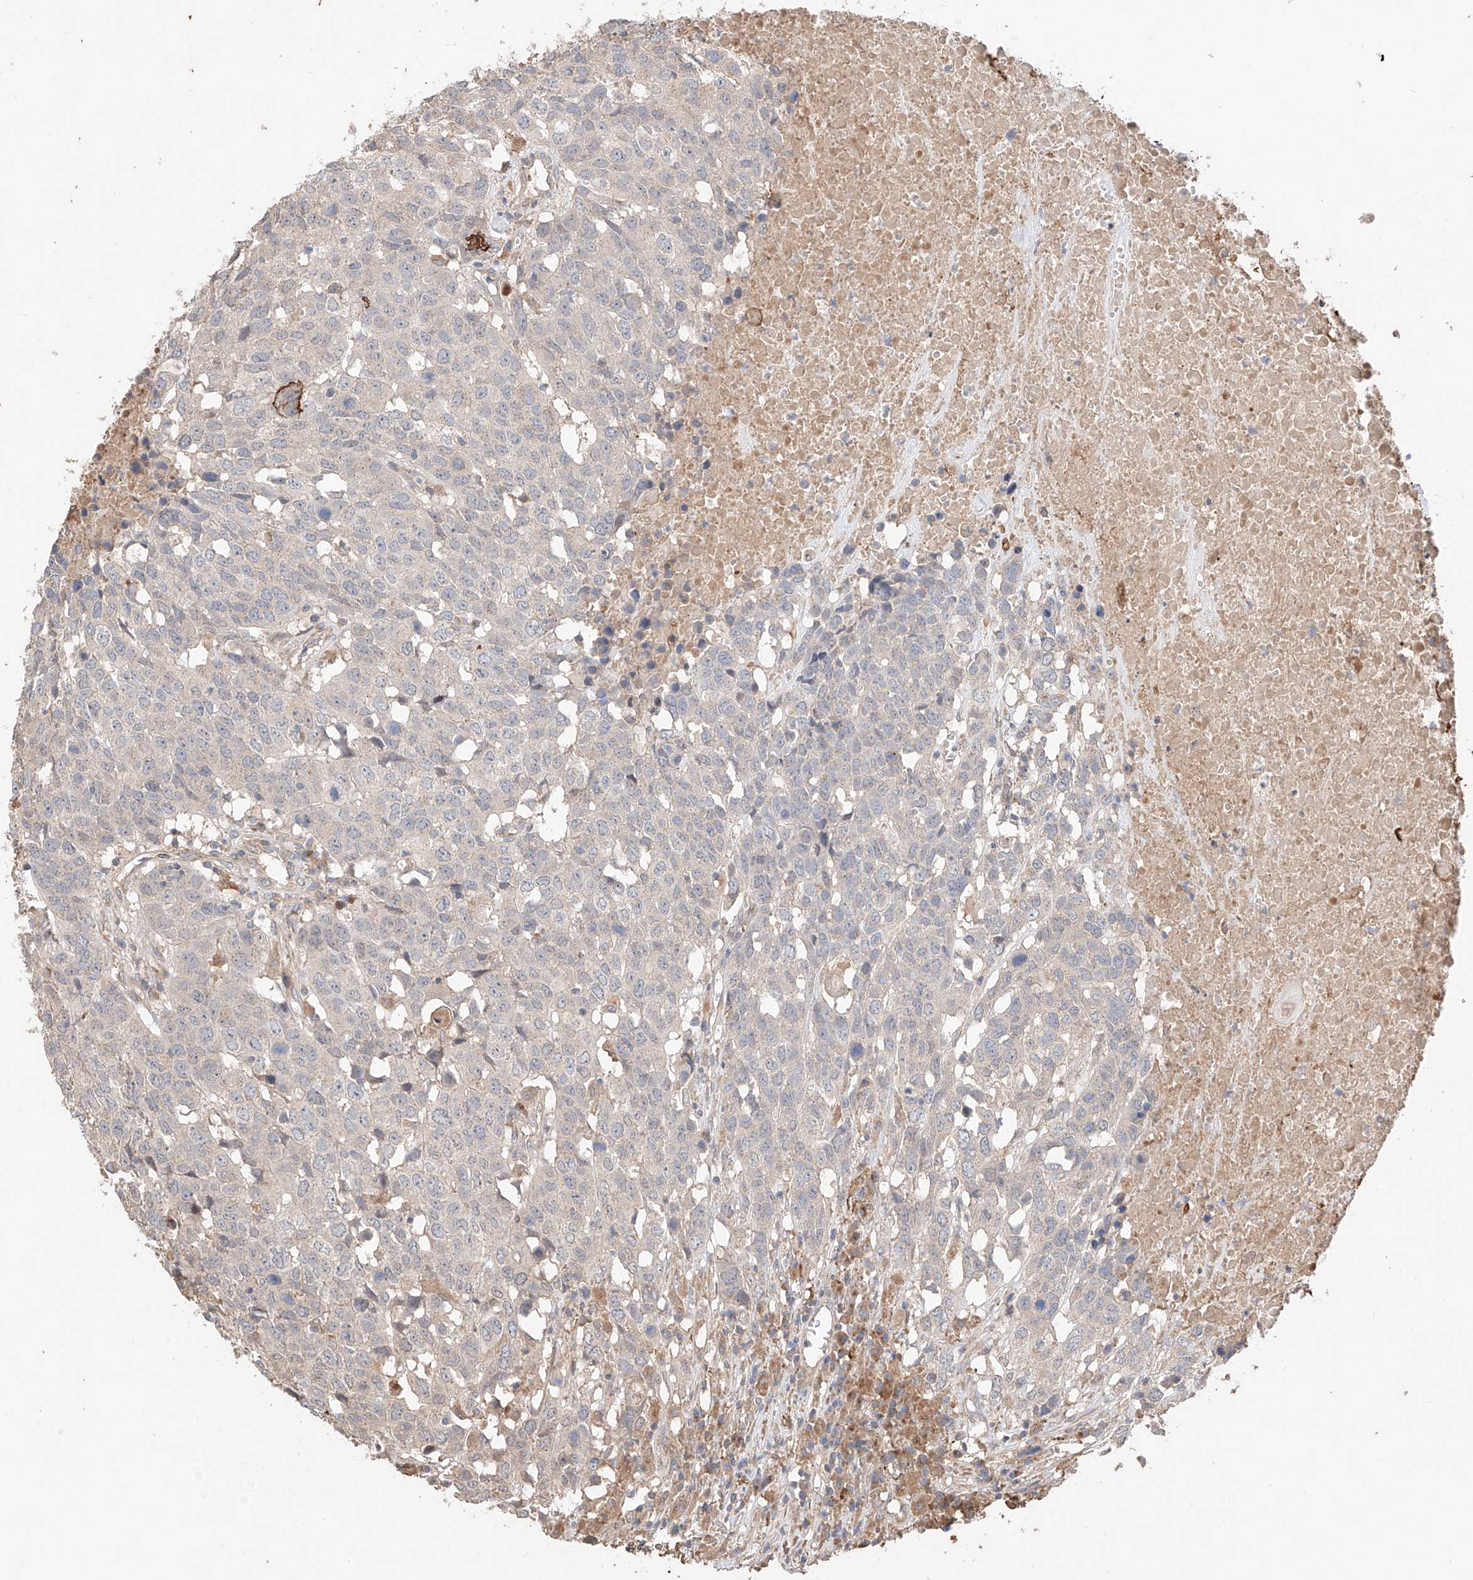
{"staining": {"intensity": "negative", "quantity": "none", "location": "none"}, "tissue": "head and neck cancer", "cell_type": "Tumor cells", "image_type": "cancer", "snomed": [{"axis": "morphology", "description": "Squamous cell carcinoma, NOS"}, {"axis": "topography", "description": "Head-Neck"}], "caption": "Immunohistochemical staining of human head and neck squamous cell carcinoma shows no significant staining in tumor cells.", "gene": "MOSPD1", "patient": {"sex": "male", "age": 66}}